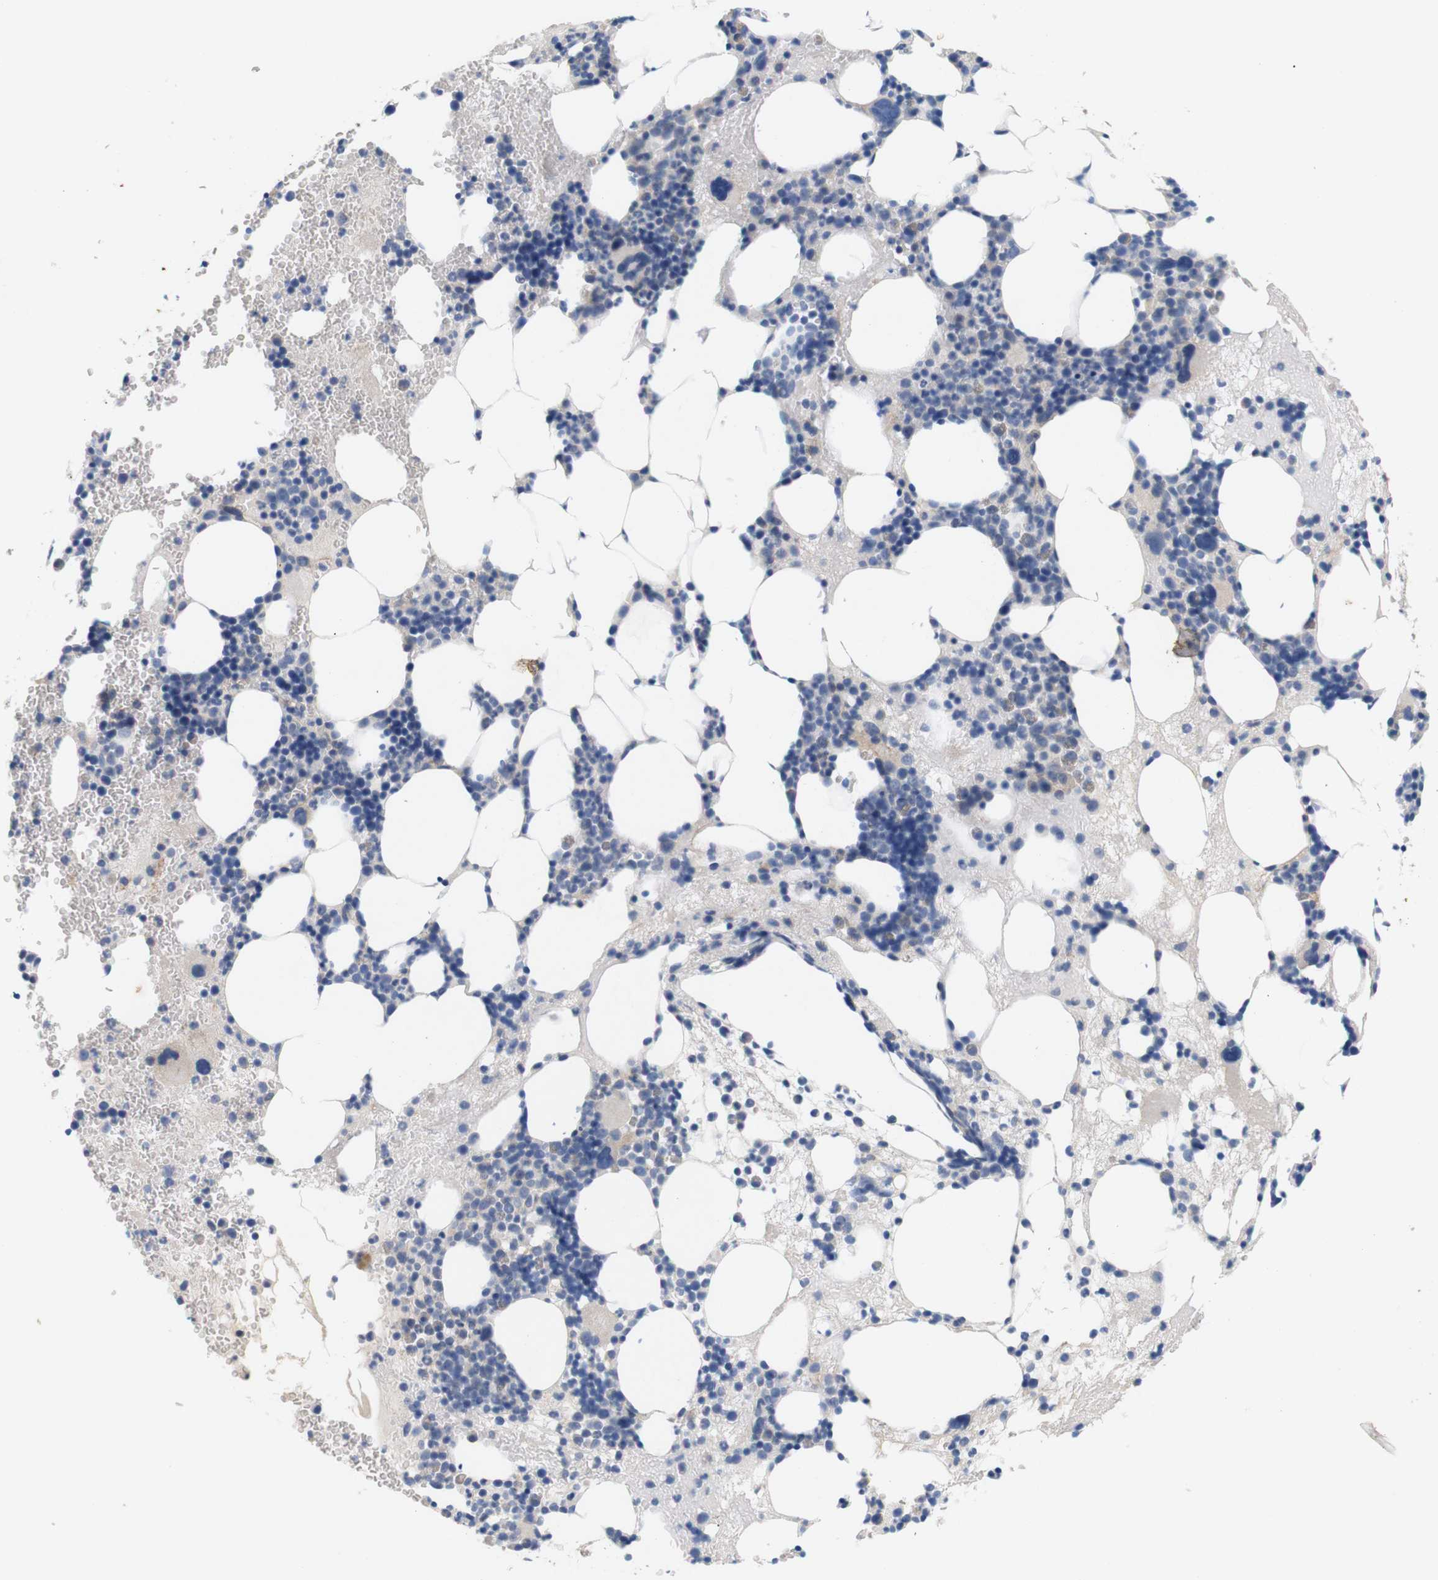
{"staining": {"intensity": "negative", "quantity": "none", "location": "none"}, "tissue": "bone marrow", "cell_type": "Hematopoietic cells", "image_type": "normal", "snomed": [{"axis": "morphology", "description": "Normal tissue, NOS"}, {"axis": "morphology", "description": "Inflammation, NOS"}, {"axis": "topography", "description": "Bone marrow"}], "caption": "Histopathology image shows no protein expression in hematopoietic cells of unremarkable bone marrow. (DAB (3,3'-diaminobenzidine) immunohistochemistry visualized using brightfield microscopy, high magnification).", "gene": "ITGA5", "patient": {"sex": "female", "age": 76}}